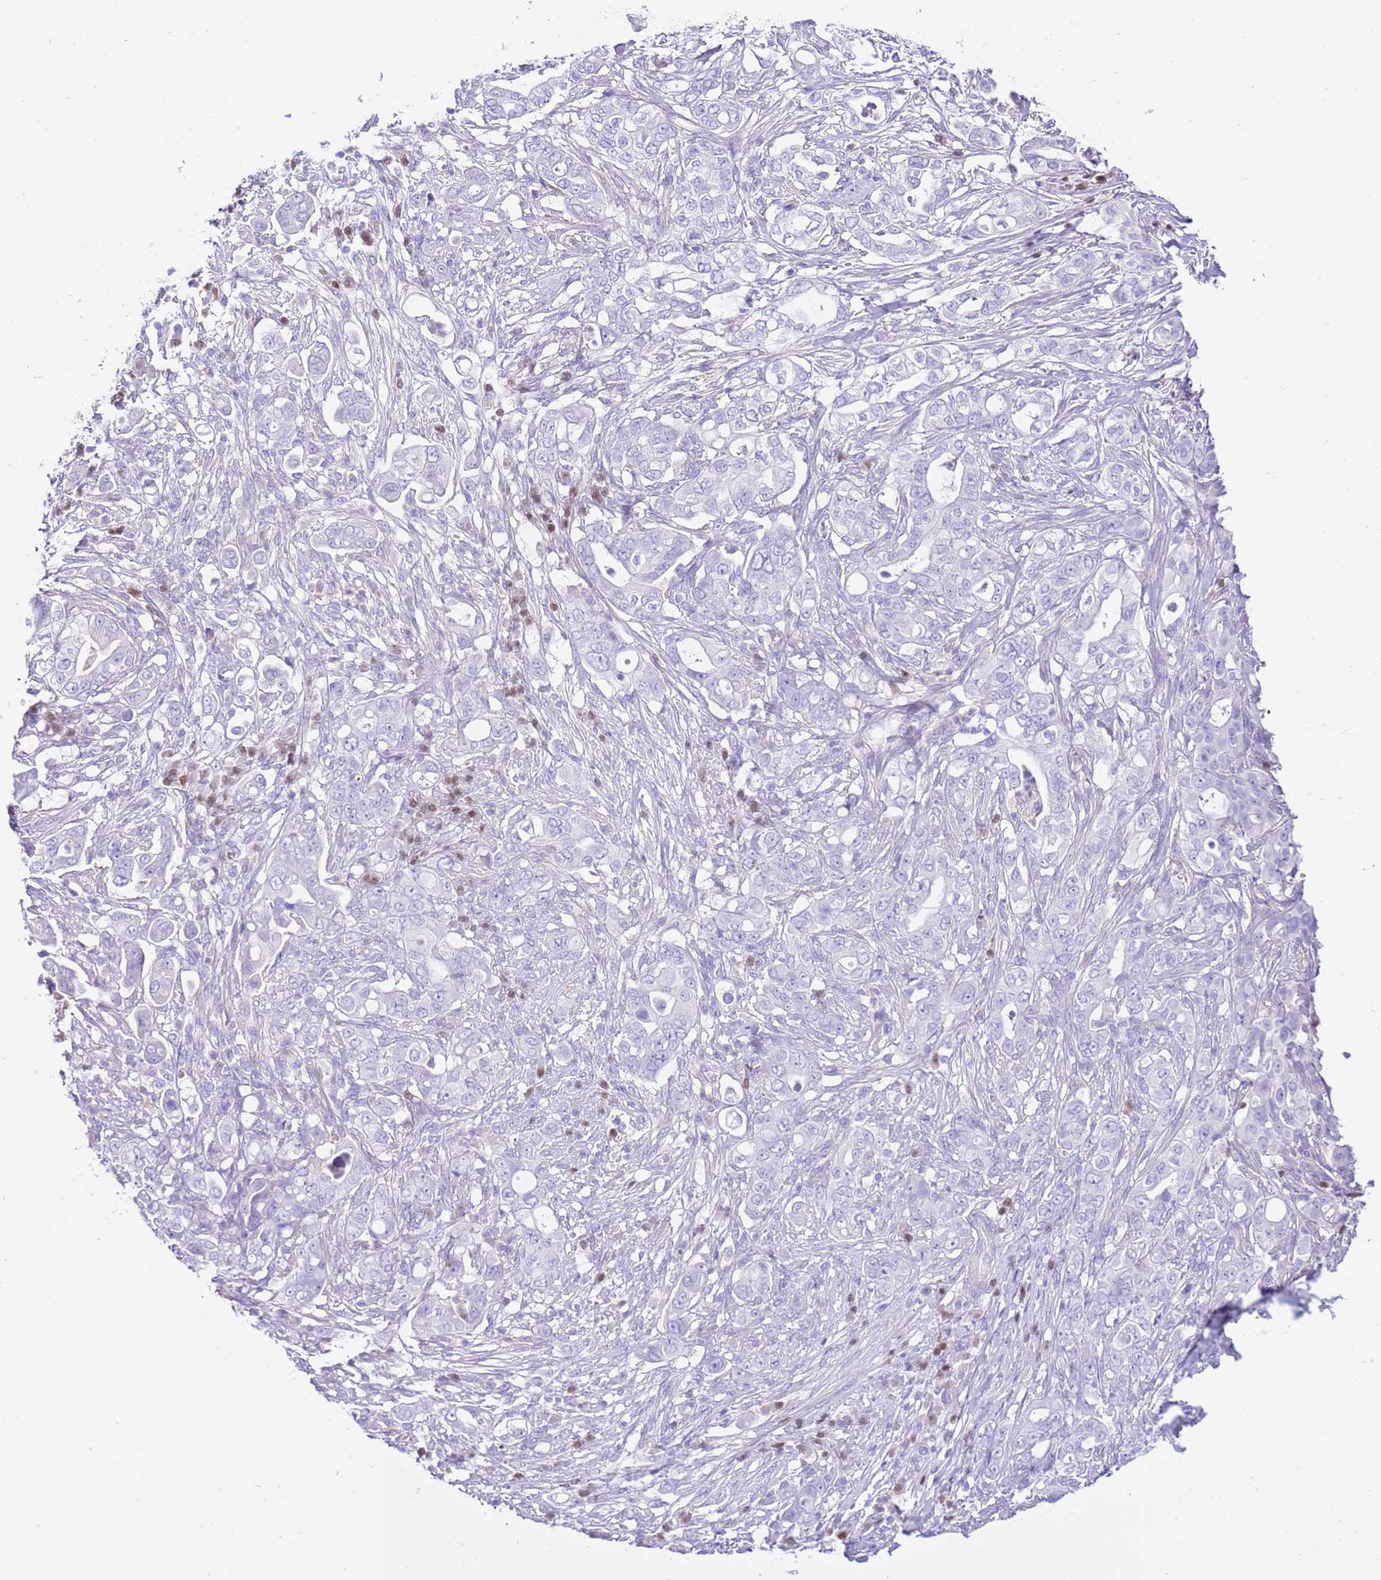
{"staining": {"intensity": "negative", "quantity": "none", "location": "none"}, "tissue": "pancreatic cancer", "cell_type": "Tumor cells", "image_type": "cancer", "snomed": [{"axis": "morphology", "description": "Normal tissue, NOS"}, {"axis": "morphology", "description": "Adenocarcinoma, NOS"}, {"axis": "topography", "description": "Lymph node"}, {"axis": "topography", "description": "Pancreas"}], "caption": "A photomicrograph of human pancreatic adenocarcinoma is negative for staining in tumor cells. (DAB (3,3'-diaminobenzidine) immunohistochemistry, high magnification).", "gene": "BHLHA15", "patient": {"sex": "female", "age": 67}}